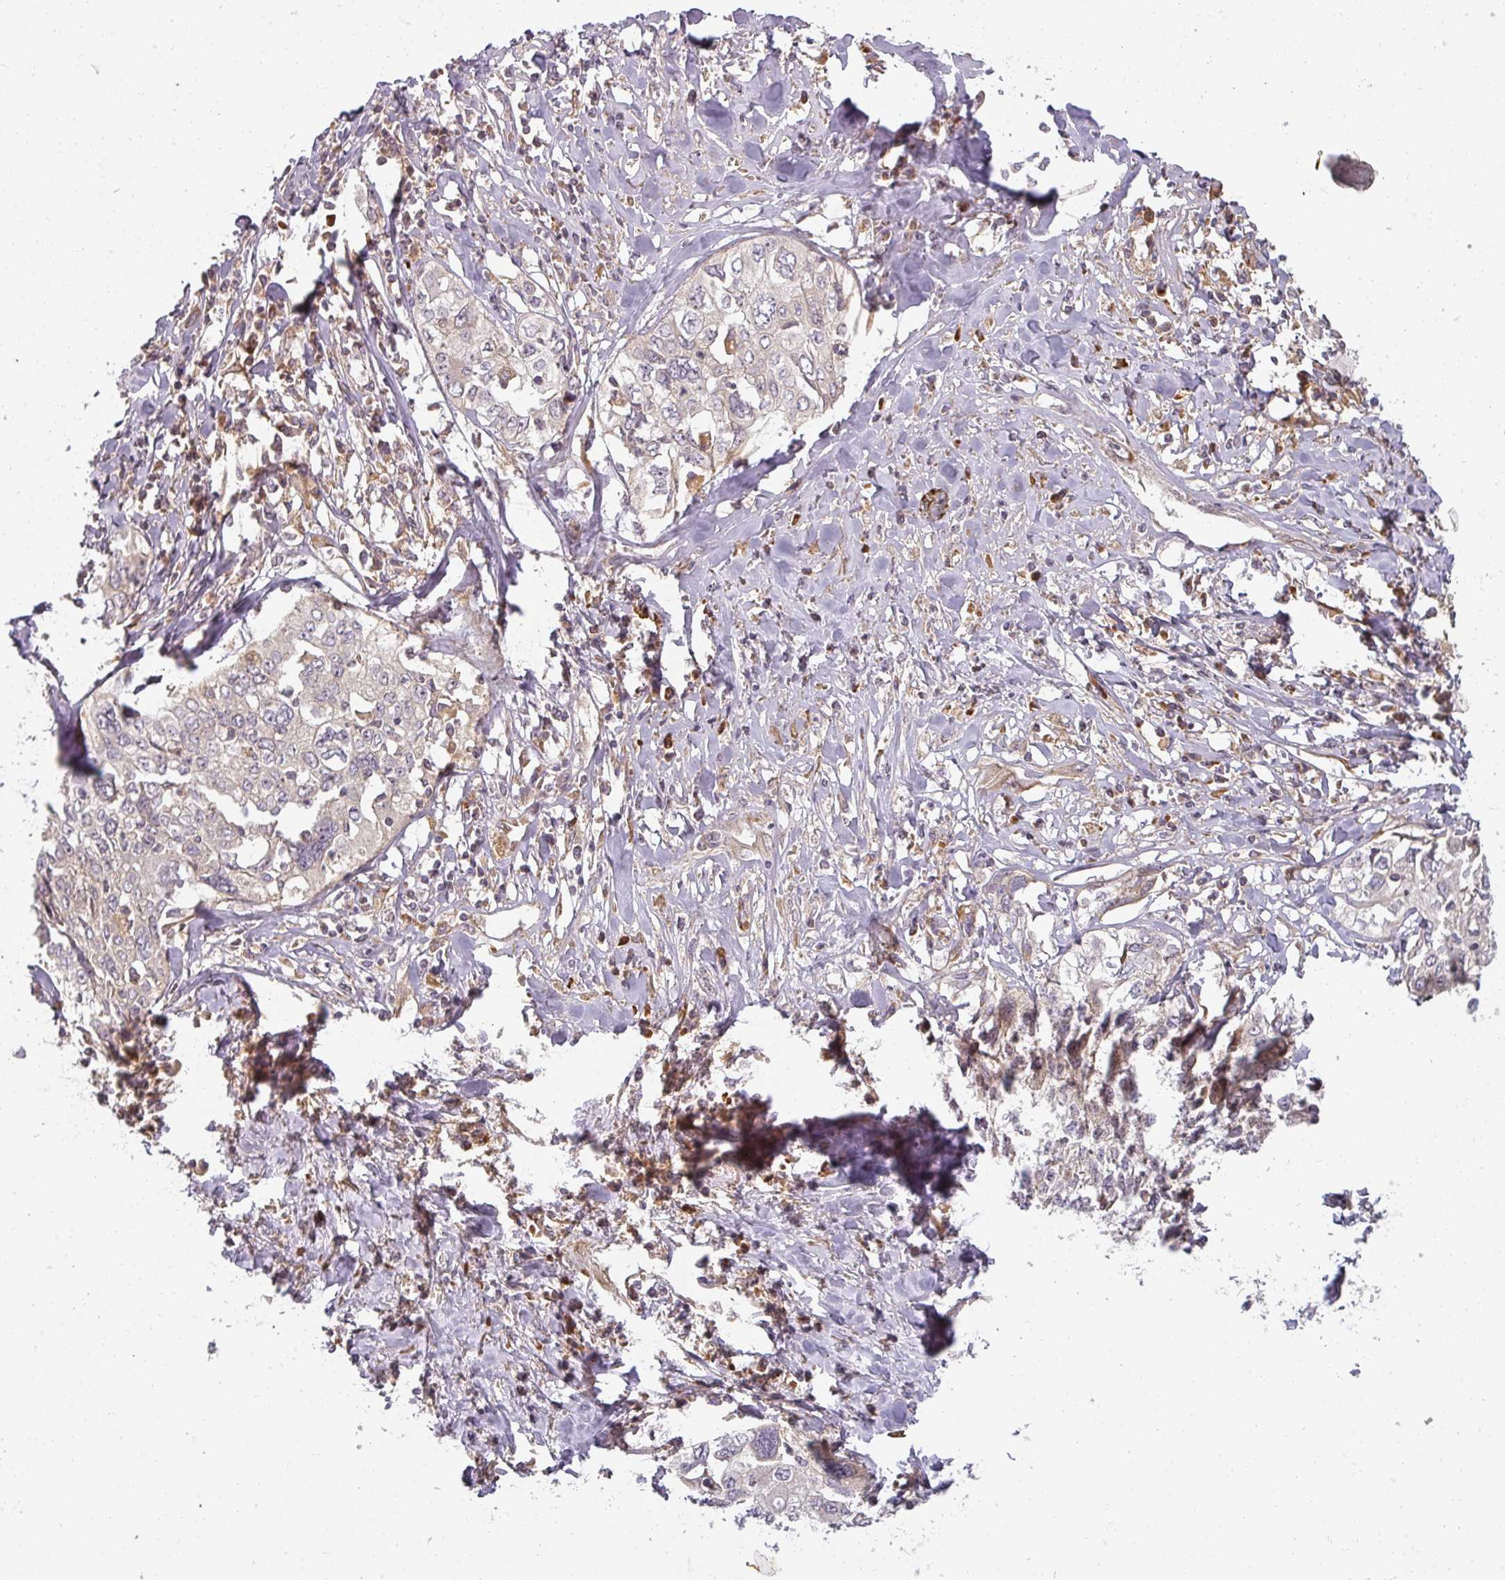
{"staining": {"intensity": "negative", "quantity": "none", "location": "none"}, "tissue": "cervical cancer", "cell_type": "Tumor cells", "image_type": "cancer", "snomed": [{"axis": "morphology", "description": "Squamous cell carcinoma, NOS"}, {"axis": "topography", "description": "Cervix"}], "caption": "There is no significant staining in tumor cells of cervical squamous cell carcinoma.", "gene": "CNOT1", "patient": {"sex": "female", "age": 31}}